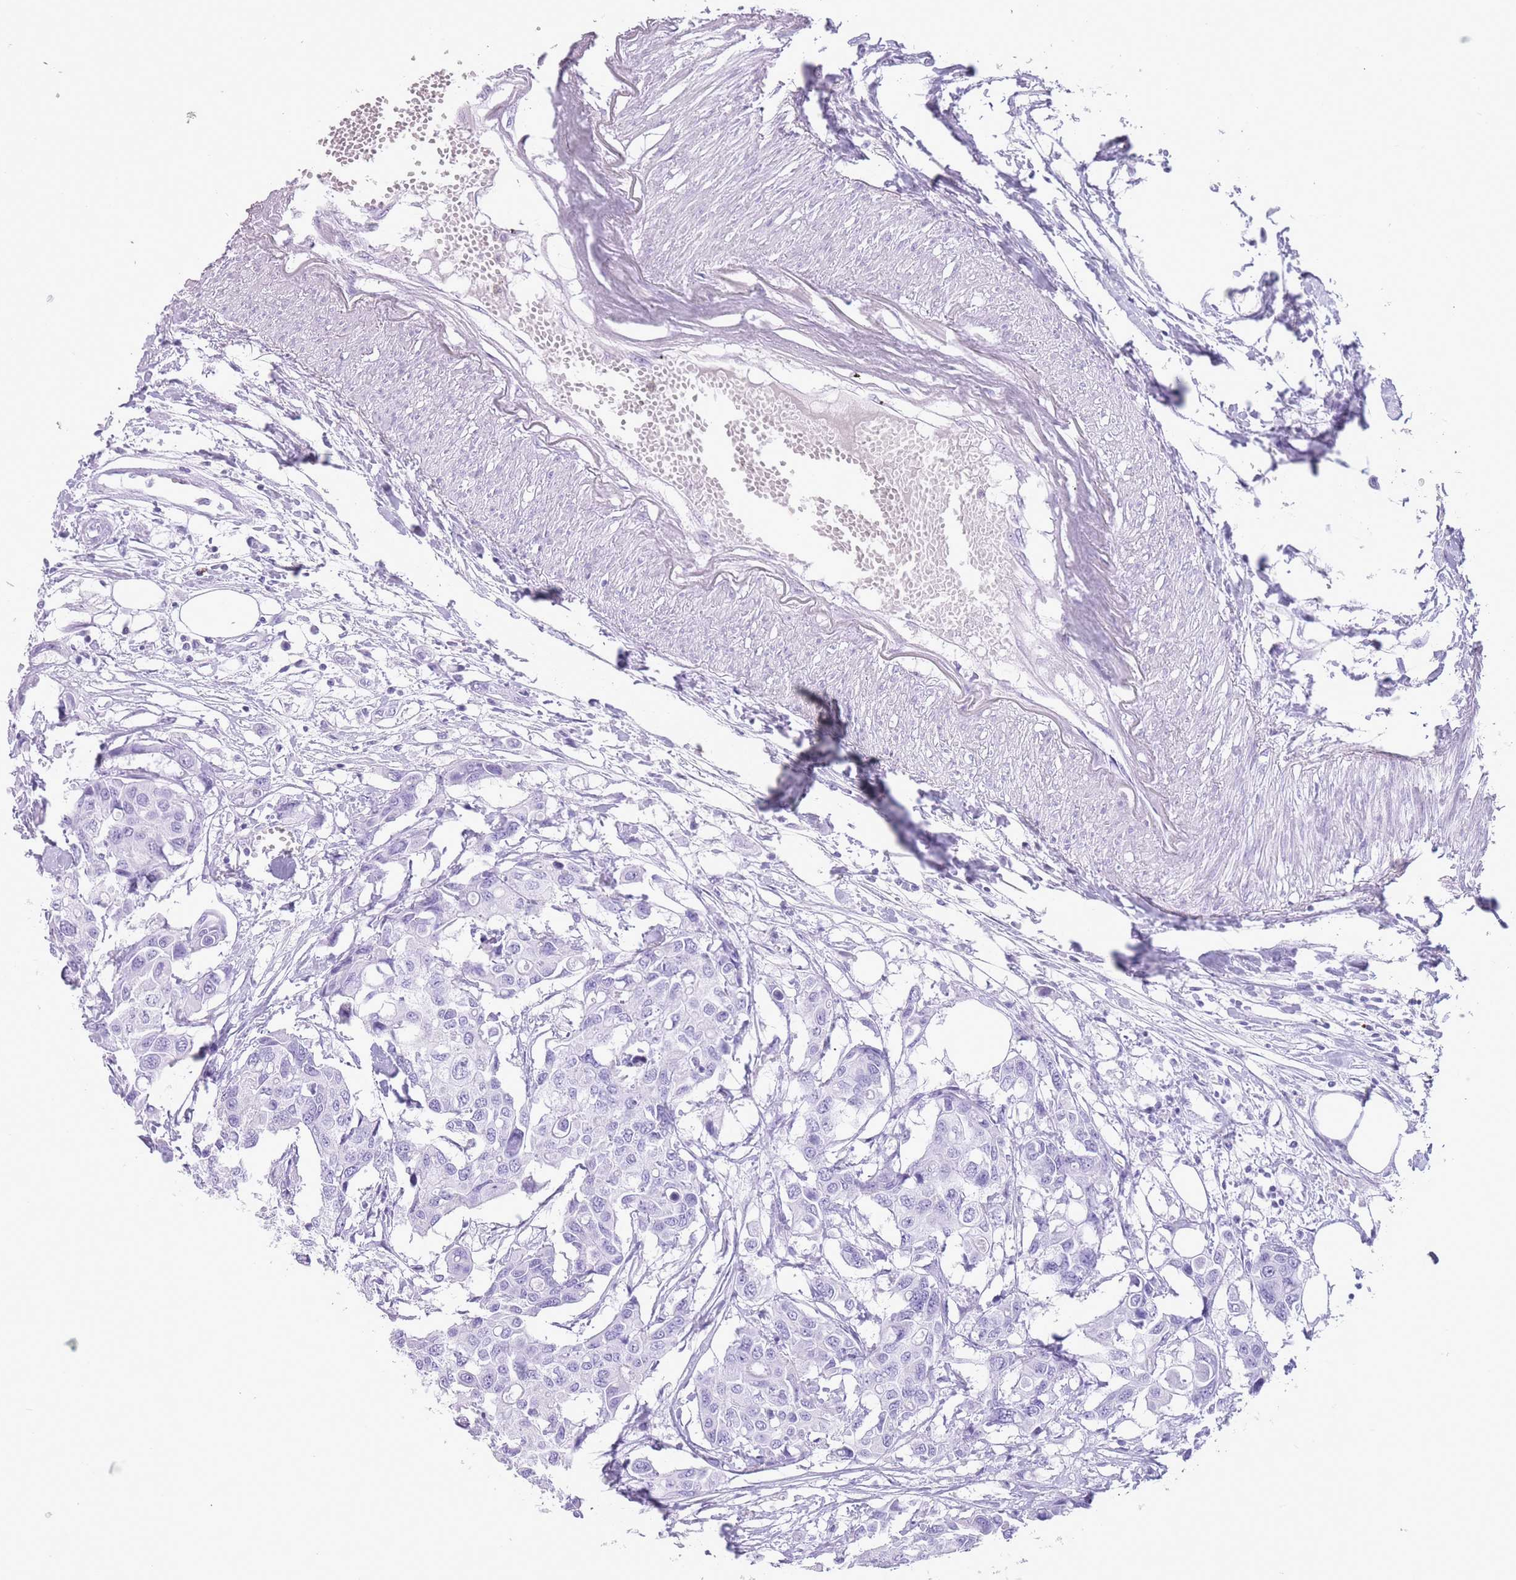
{"staining": {"intensity": "negative", "quantity": "none", "location": "none"}, "tissue": "colorectal cancer", "cell_type": "Tumor cells", "image_type": "cancer", "snomed": [{"axis": "morphology", "description": "Adenocarcinoma, NOS"}, {"axis": "topography", "description": "Colon"}], "caption": "The micrograph demonstrates no significant expression in tumor cells of adenocarcinoma (colorectal). Nuclei are stained in blue.", "gene": "OR4F21", "patient": {"sex": "male", "age": 77}}